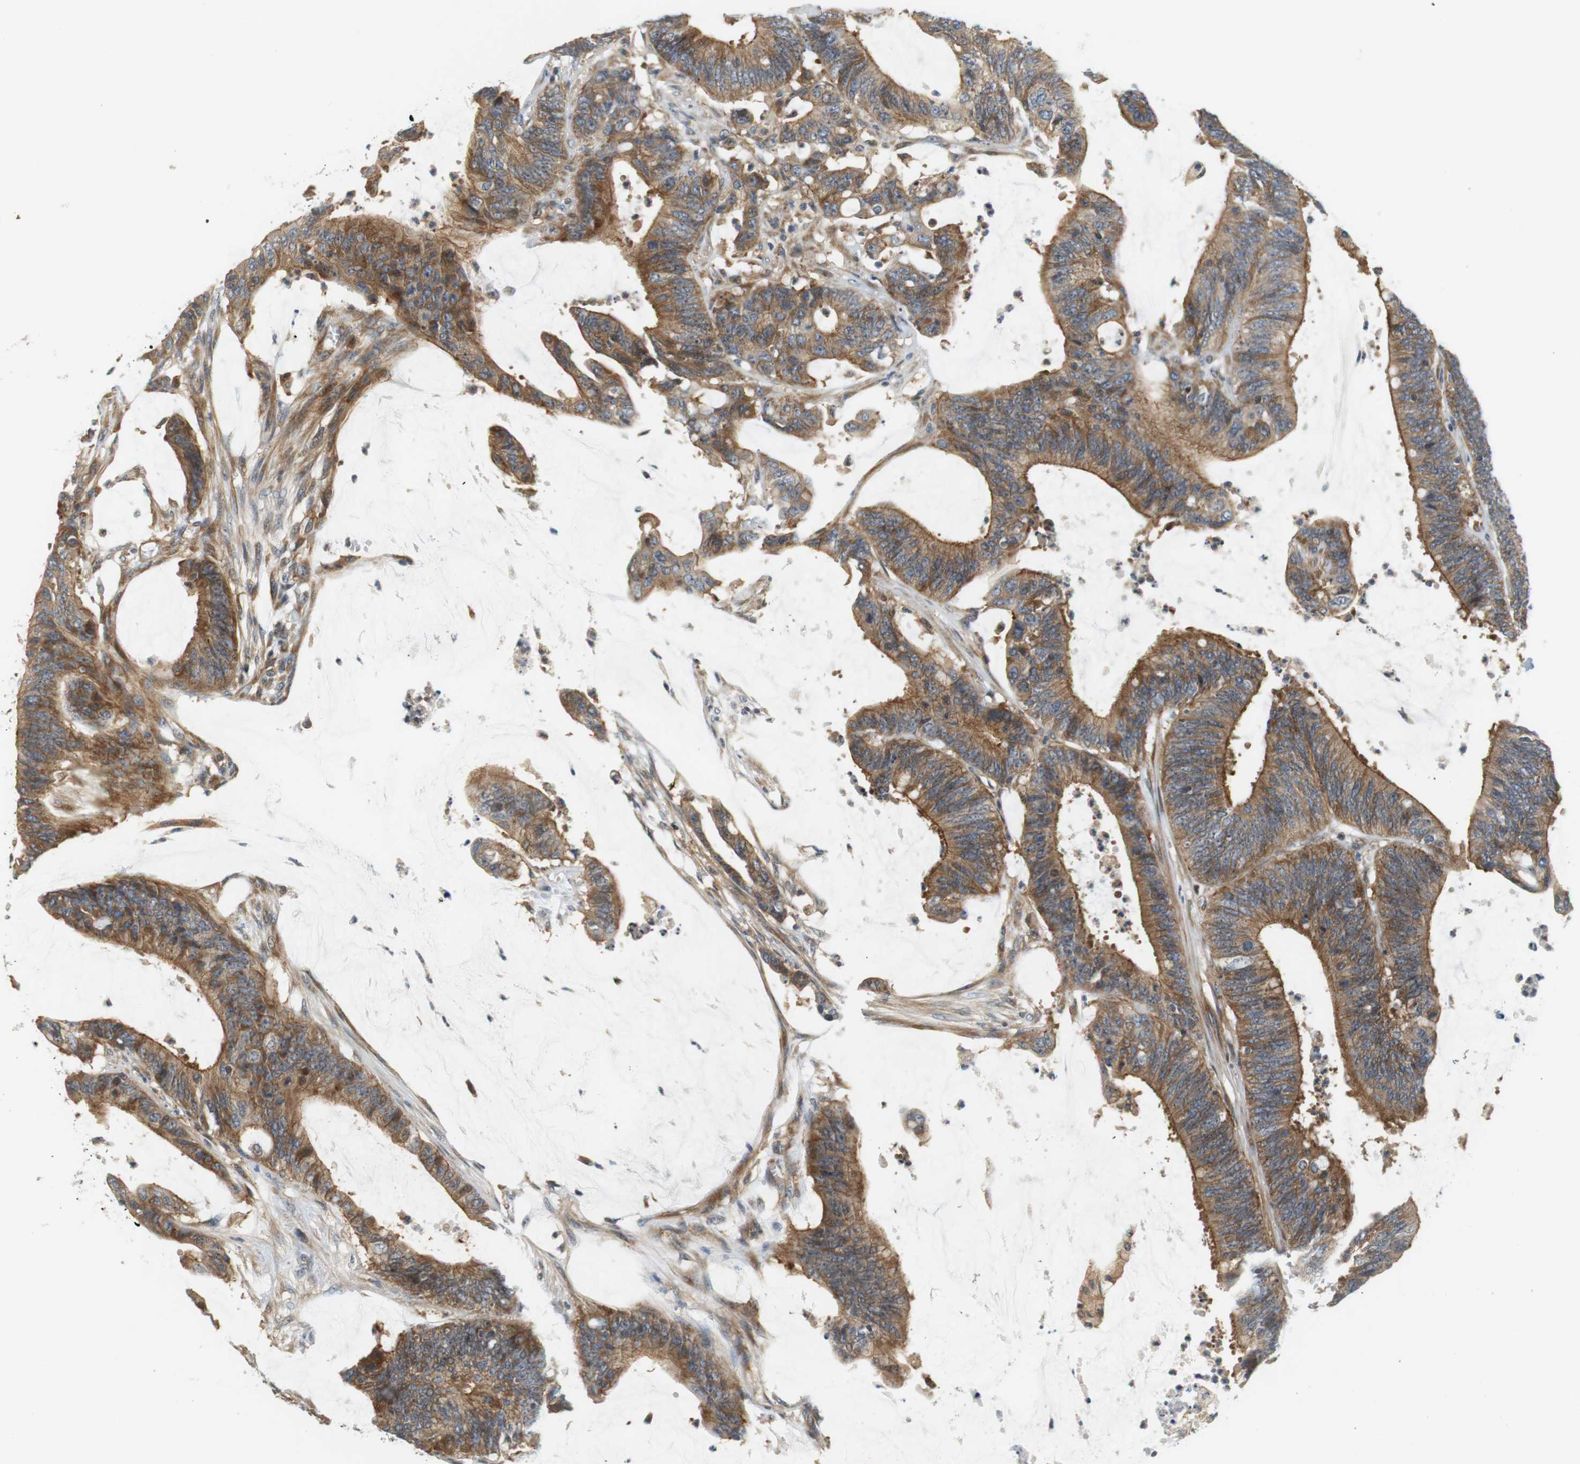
{"staining": {"intensity": "moderate", "quantity": ">75%", "location": "cytoplasmic/membranous"}, "tissue": "colorectal cancer", "cell_type": "Tumor cells", "image_type": "cancer", "snomed": [{"axis": "morphology", "description": "Adenocarcinoma, NOS"}, {"axis": "topography", "description": "Rectum"}], "caption": "Immunohistochemical staining of colorectal cancer exhibits medium levels of moderate cytoplasmic/membranous expression in about >75% of tumor cells. Nuclei are stained in blue.", "gene": "SH3GLB1", "patient": {"sex": "female", "age": 66}}